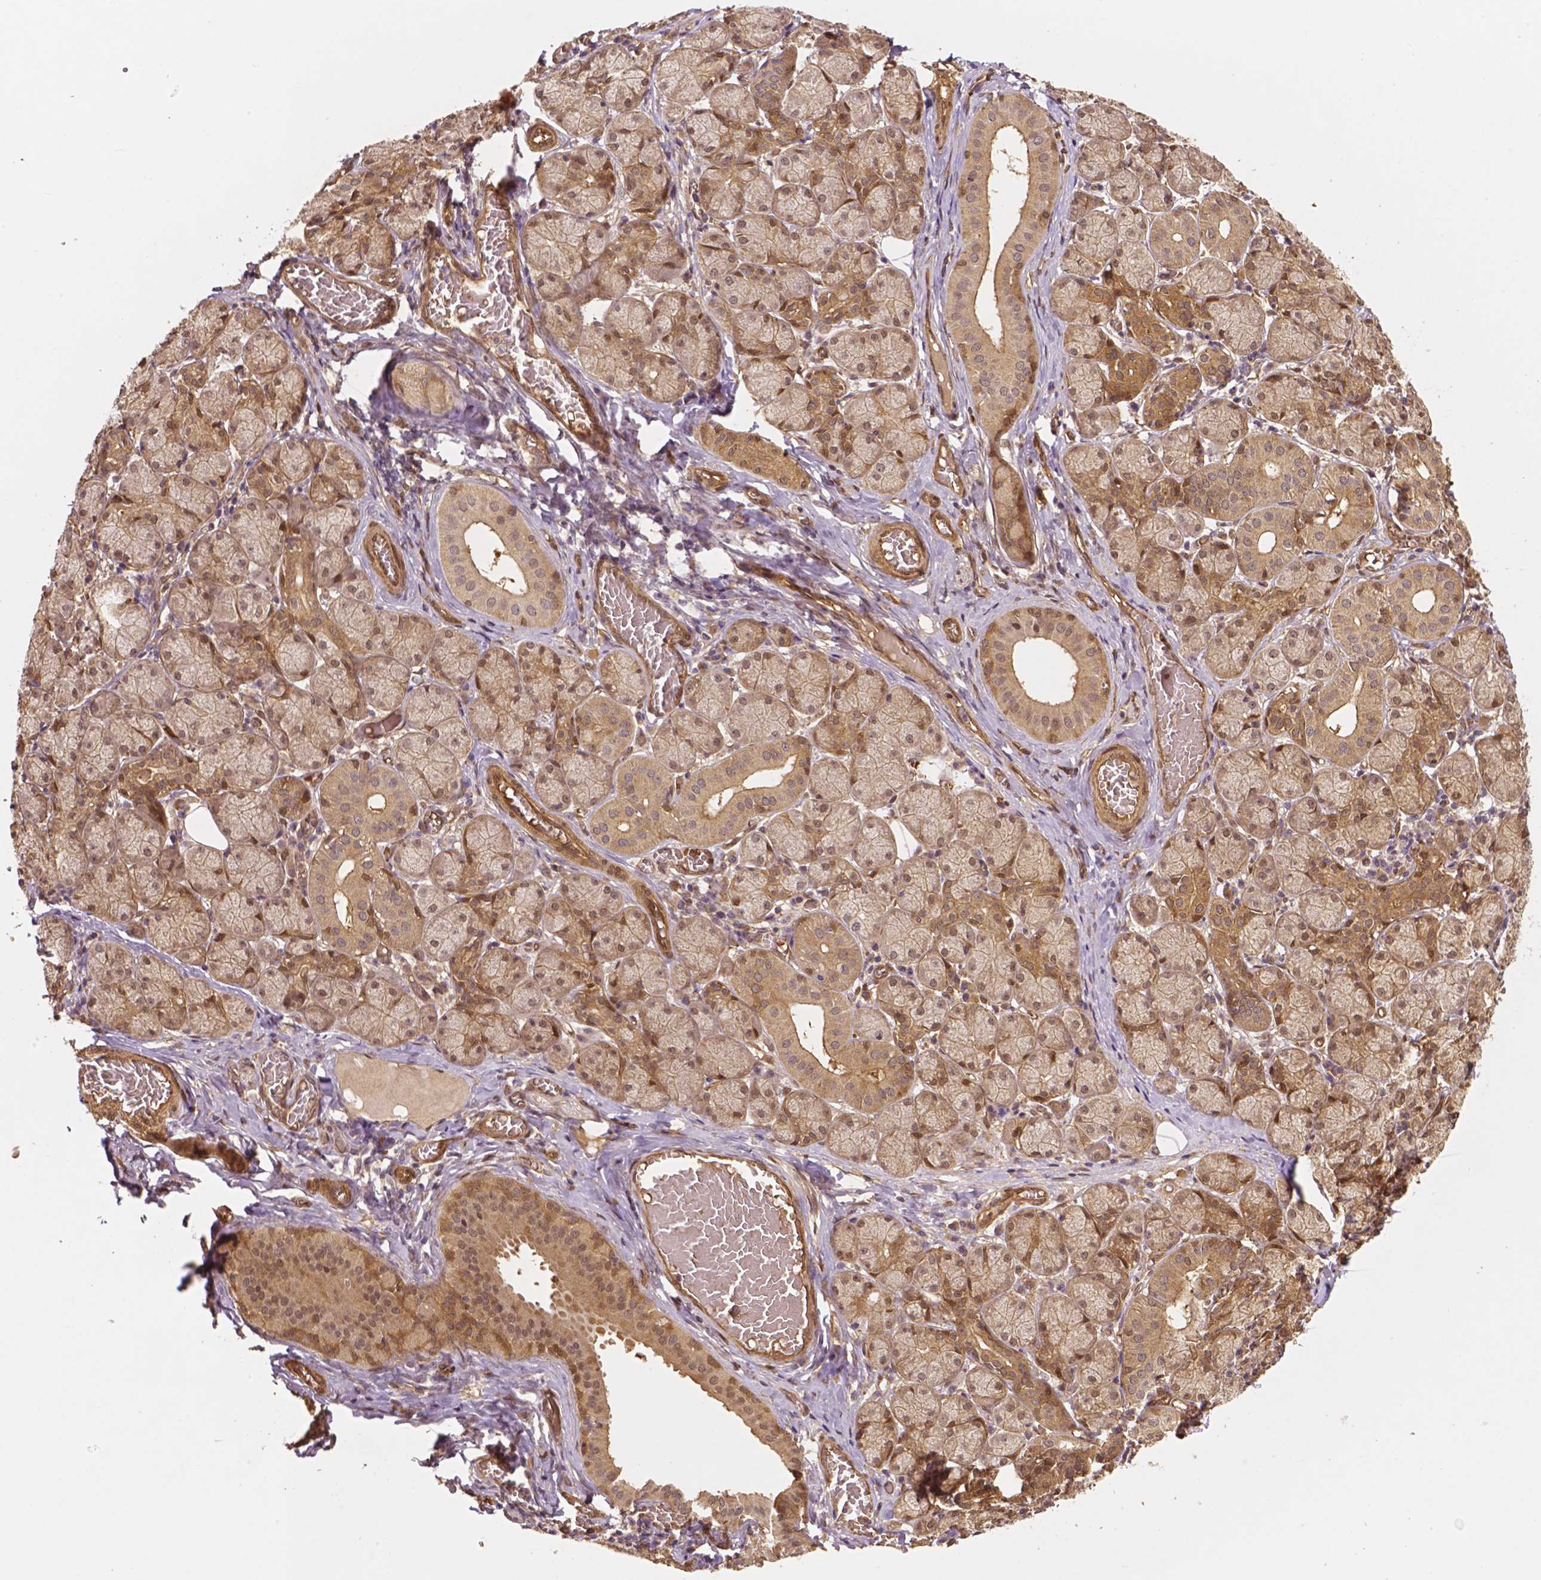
{"staining": {"intensity": "moderate", "quantity": "<25%", "location": "cytoplasmic/membranous,nuclear"}, "tissue": "salivary gland", "cell_type": "Glandular cells", "image_type": "normal", "snomed": [{"axis": "morphology", "description": "Normal tissue, NOS"}, {"axis": "topography", "description": "Salivary gland"}, {"axis": "topography", "description": "Peripheral nerve tissue"}], "caption": "Human salivary gland stained for a protein (brown) displays moderate cytoplasmic/membranous,nuclear positive positivity in approximately <25% of glandular cells.", "gene": "YAP1", "patient": {"sex": "female", "age": 24}}